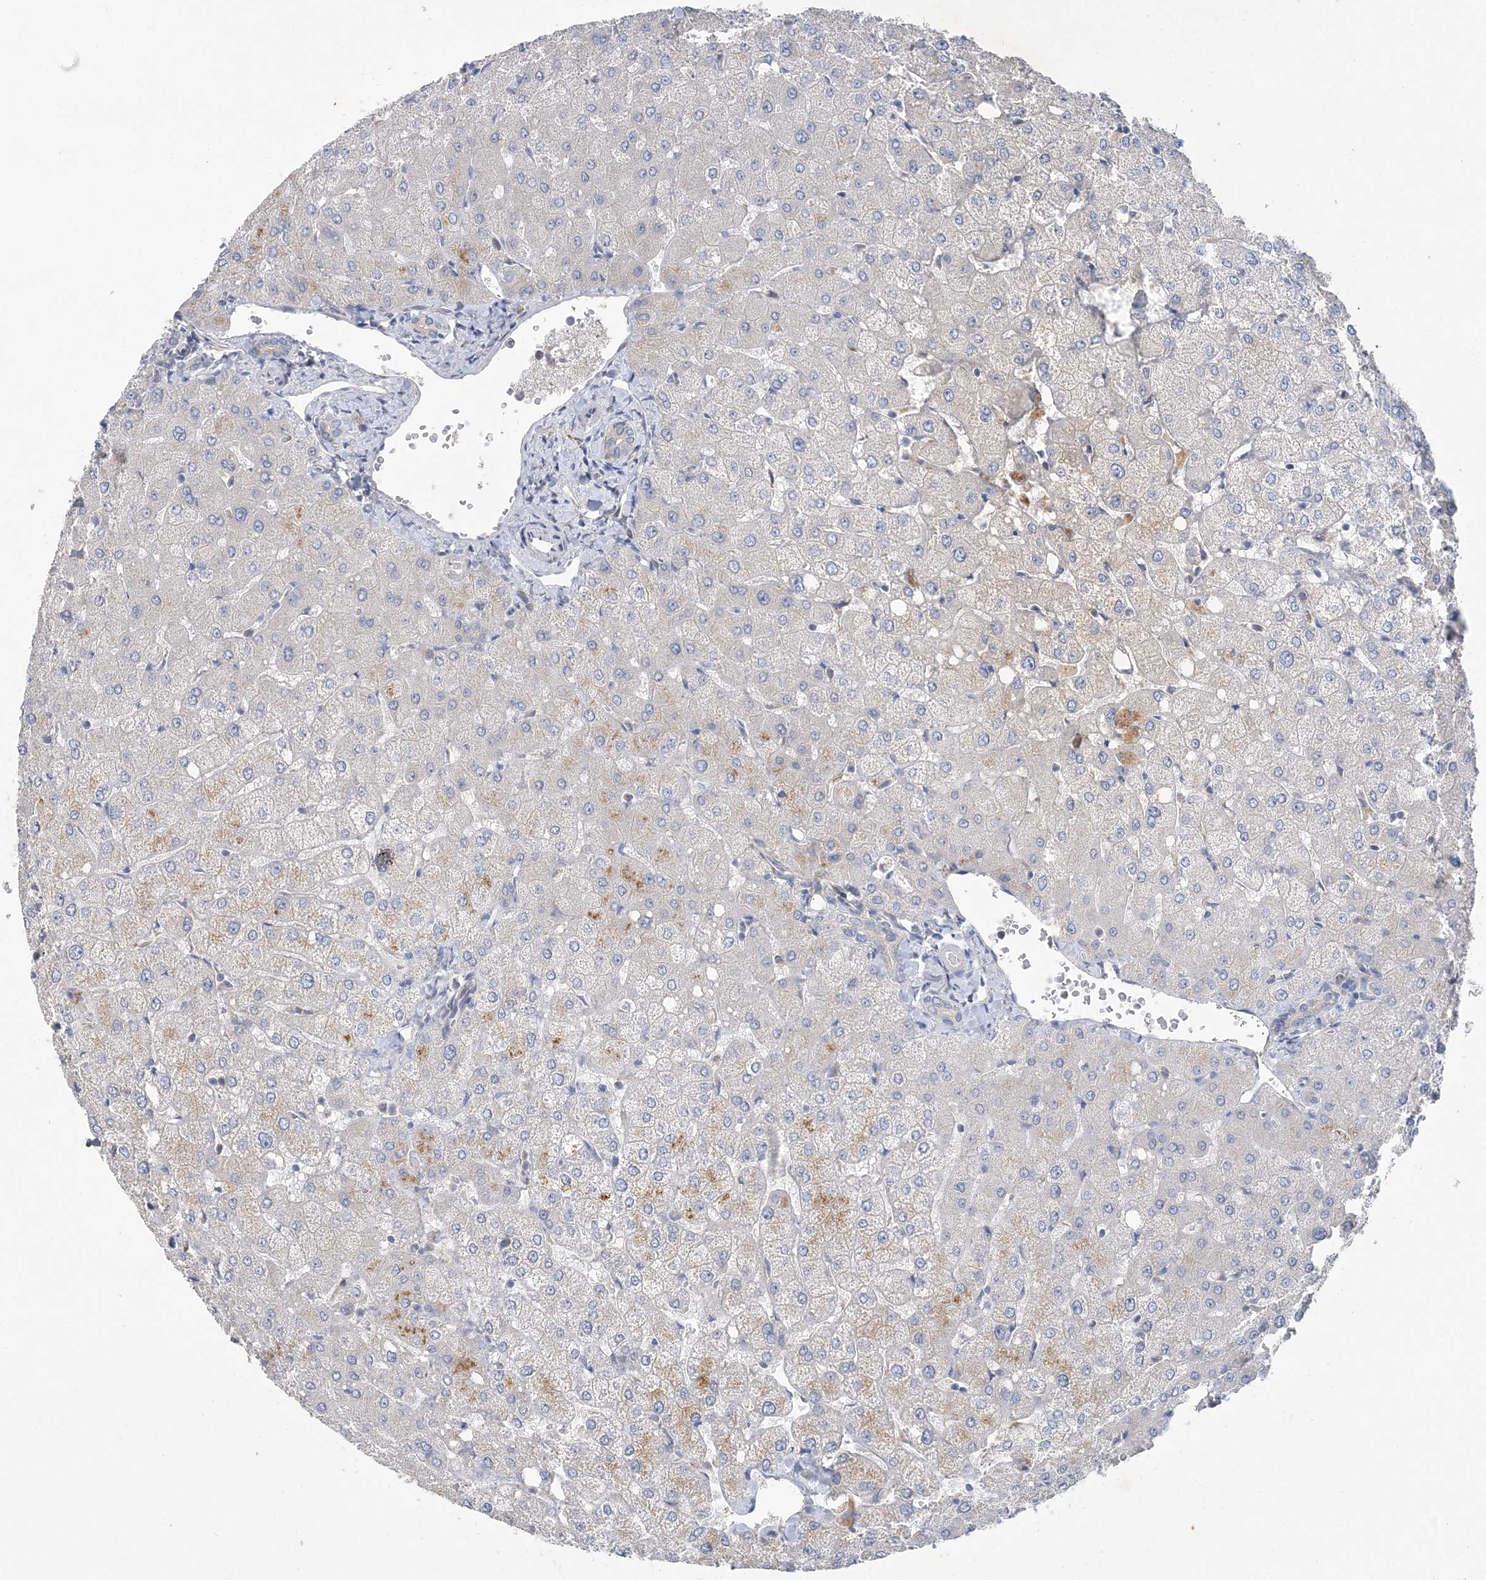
{"staining": {"intensity": "negative", "quantity": "none", "location": "none"}, "tissue": "liver", "cell_type": "Cholangiocytes", "image_type": "normal", "snomed": [{"axis": "morphology", "description": "Normal tissue, NOS"}, {"axis": "topography", "description": "Liver"}], "caption": "Immunohistochemical staining of unremarkable human liver demonstrates no significant expression in cholangiocytes.", "gene": "ANKRD35", "patient": {"sex": "female", "age": 54}}